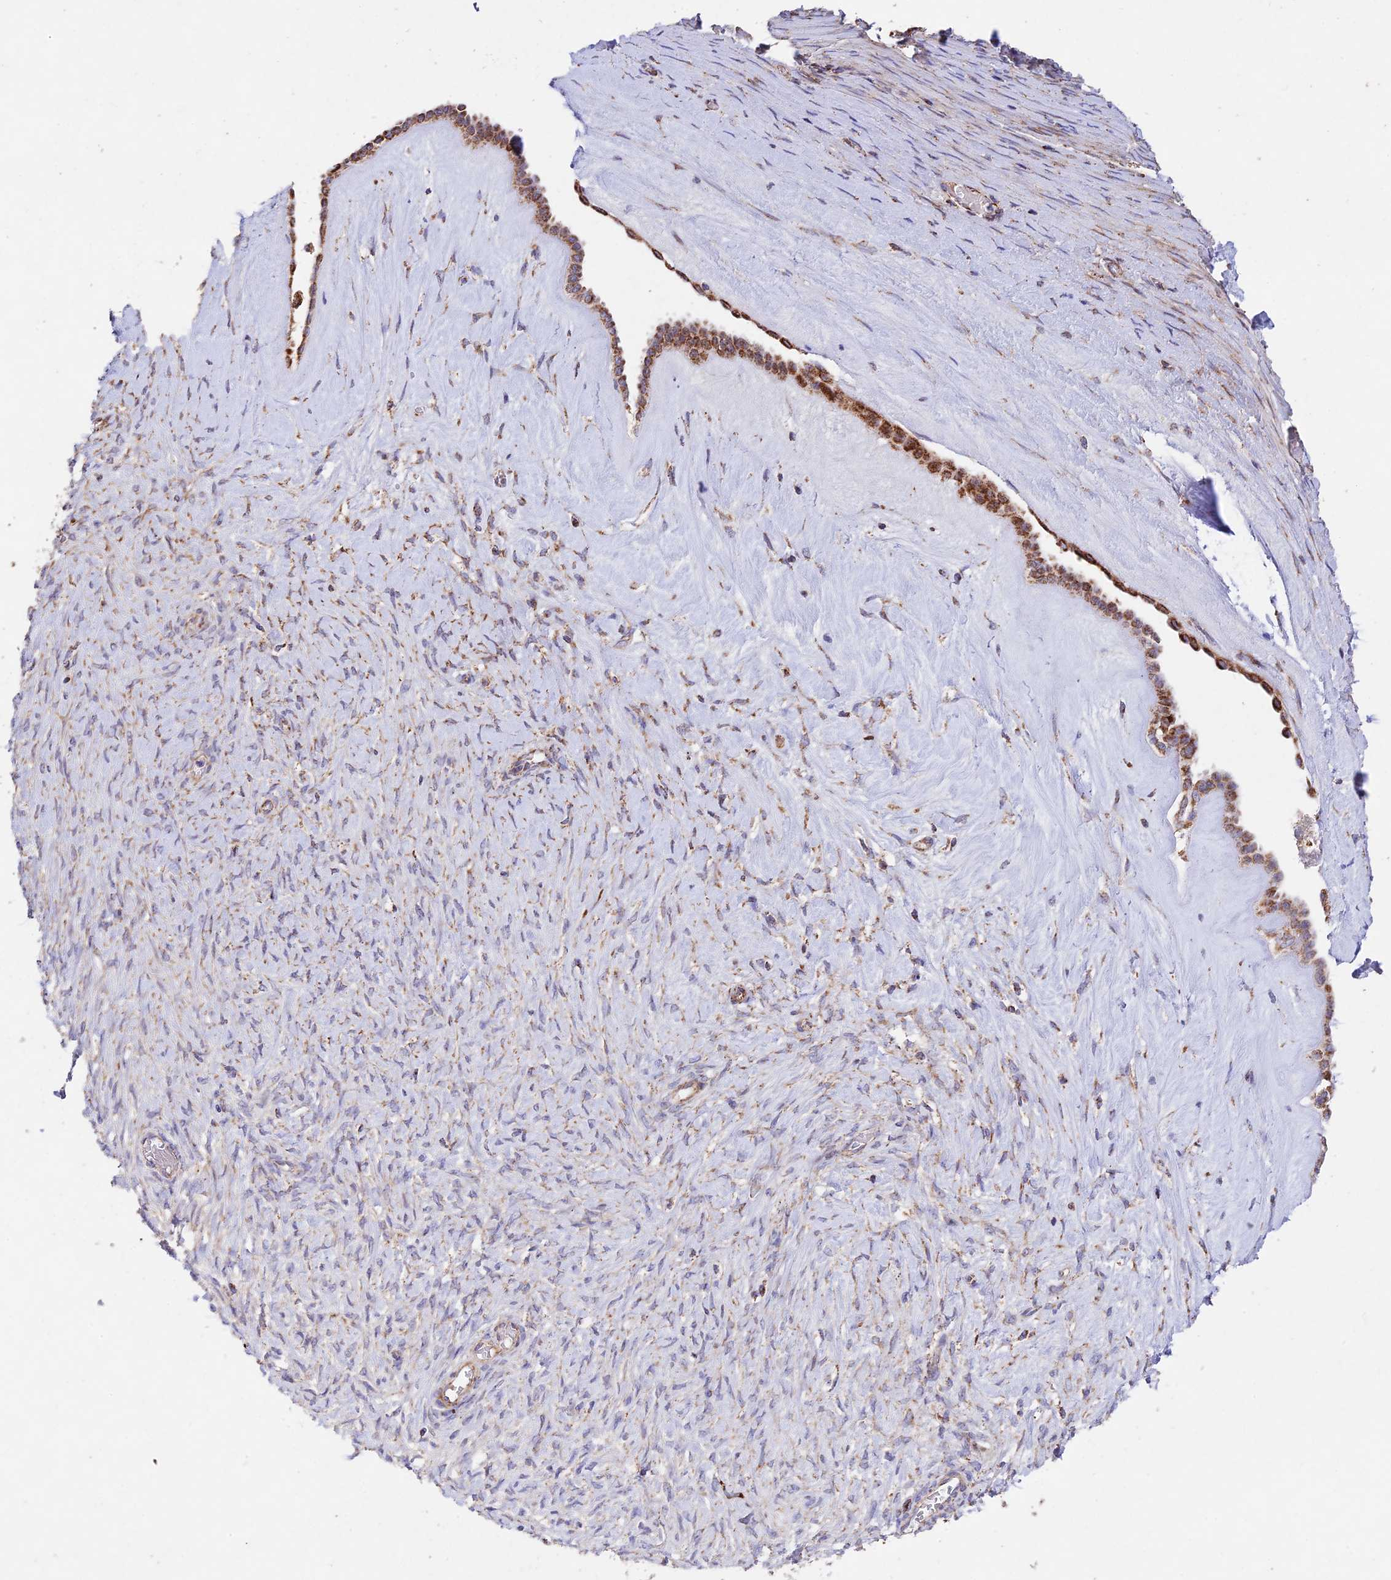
{"staining": {"intensity": "strong", "quantity": ">75%", "location": "cytoplasmic/membranous"}, "tissue": "ovarian cancer", "cell_type": "Tumor cells", "image_type": "cancer", "snomed": [{"axis": "morphology", "description": "Cystadenocarcinoma, serous, NOS"}, {"axis": "topography", "description": "Ovary"}], "caption": "Serous cystadenocarcinoma (ovarian) tissue displays strong cytoplasmic/membranous staining in approximately >75% of tumor cells", "gene": "KHDC3L", "patient": {"sex": "female", "age": 56}}